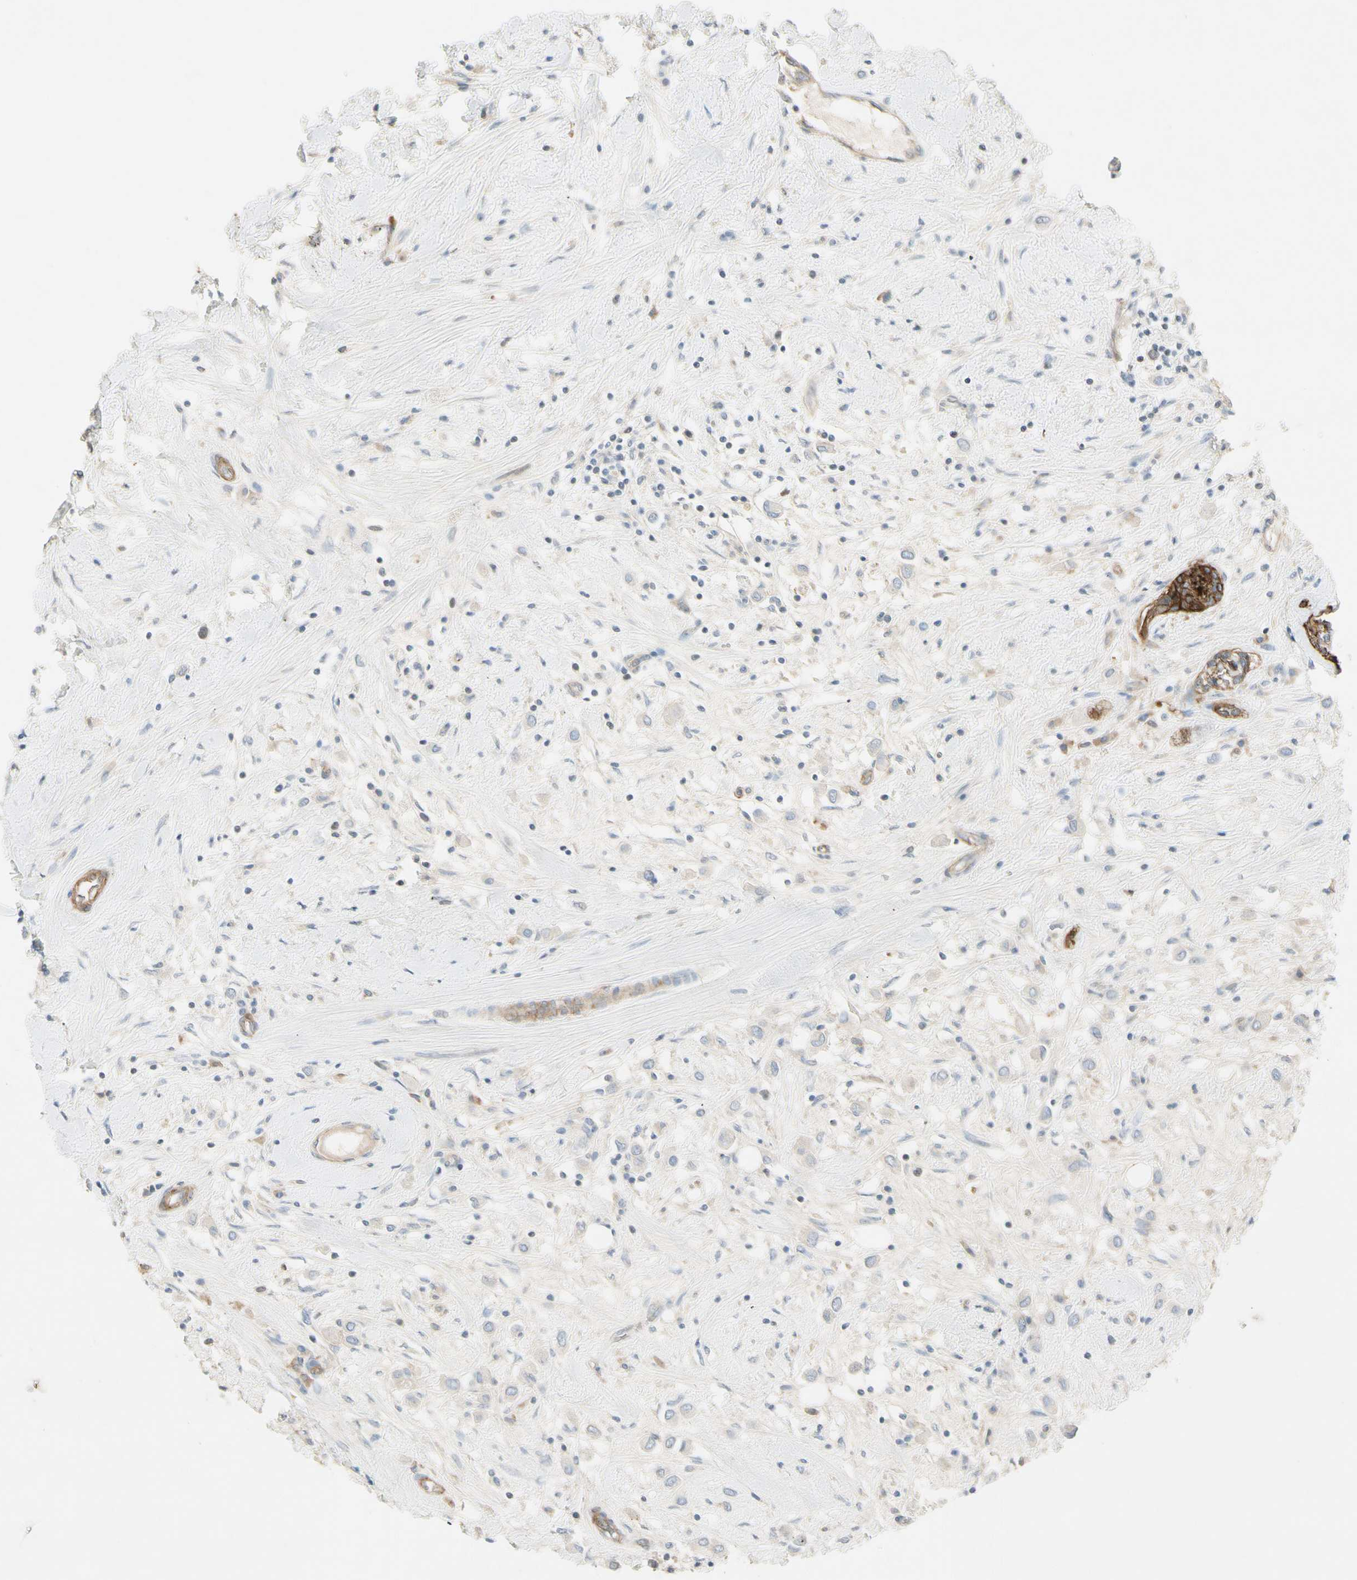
{"staining": {"intensity": "weak", "quantity": "25%-75%", "location": "cytoplasmic/membranous"}, "tissue": "breast cancer", "cell_type": "Tumor cells", "image_type": "cancer", "snomed": [{"axis": "morphology", "description": "Duct carcinoma"}, {"axis": "topography", "description": "Breast"}], "caption": "A high-resolution photomicrograph shows immunohistochemistry (IHC) staining of intraductal carcinoma (breast), which exhibits weak cytoplasmic/membranous staining in approximately 25%-75% of tumor cells.", "gene": "ITGA3", "patient": {"sex": "female", "age": 61}}